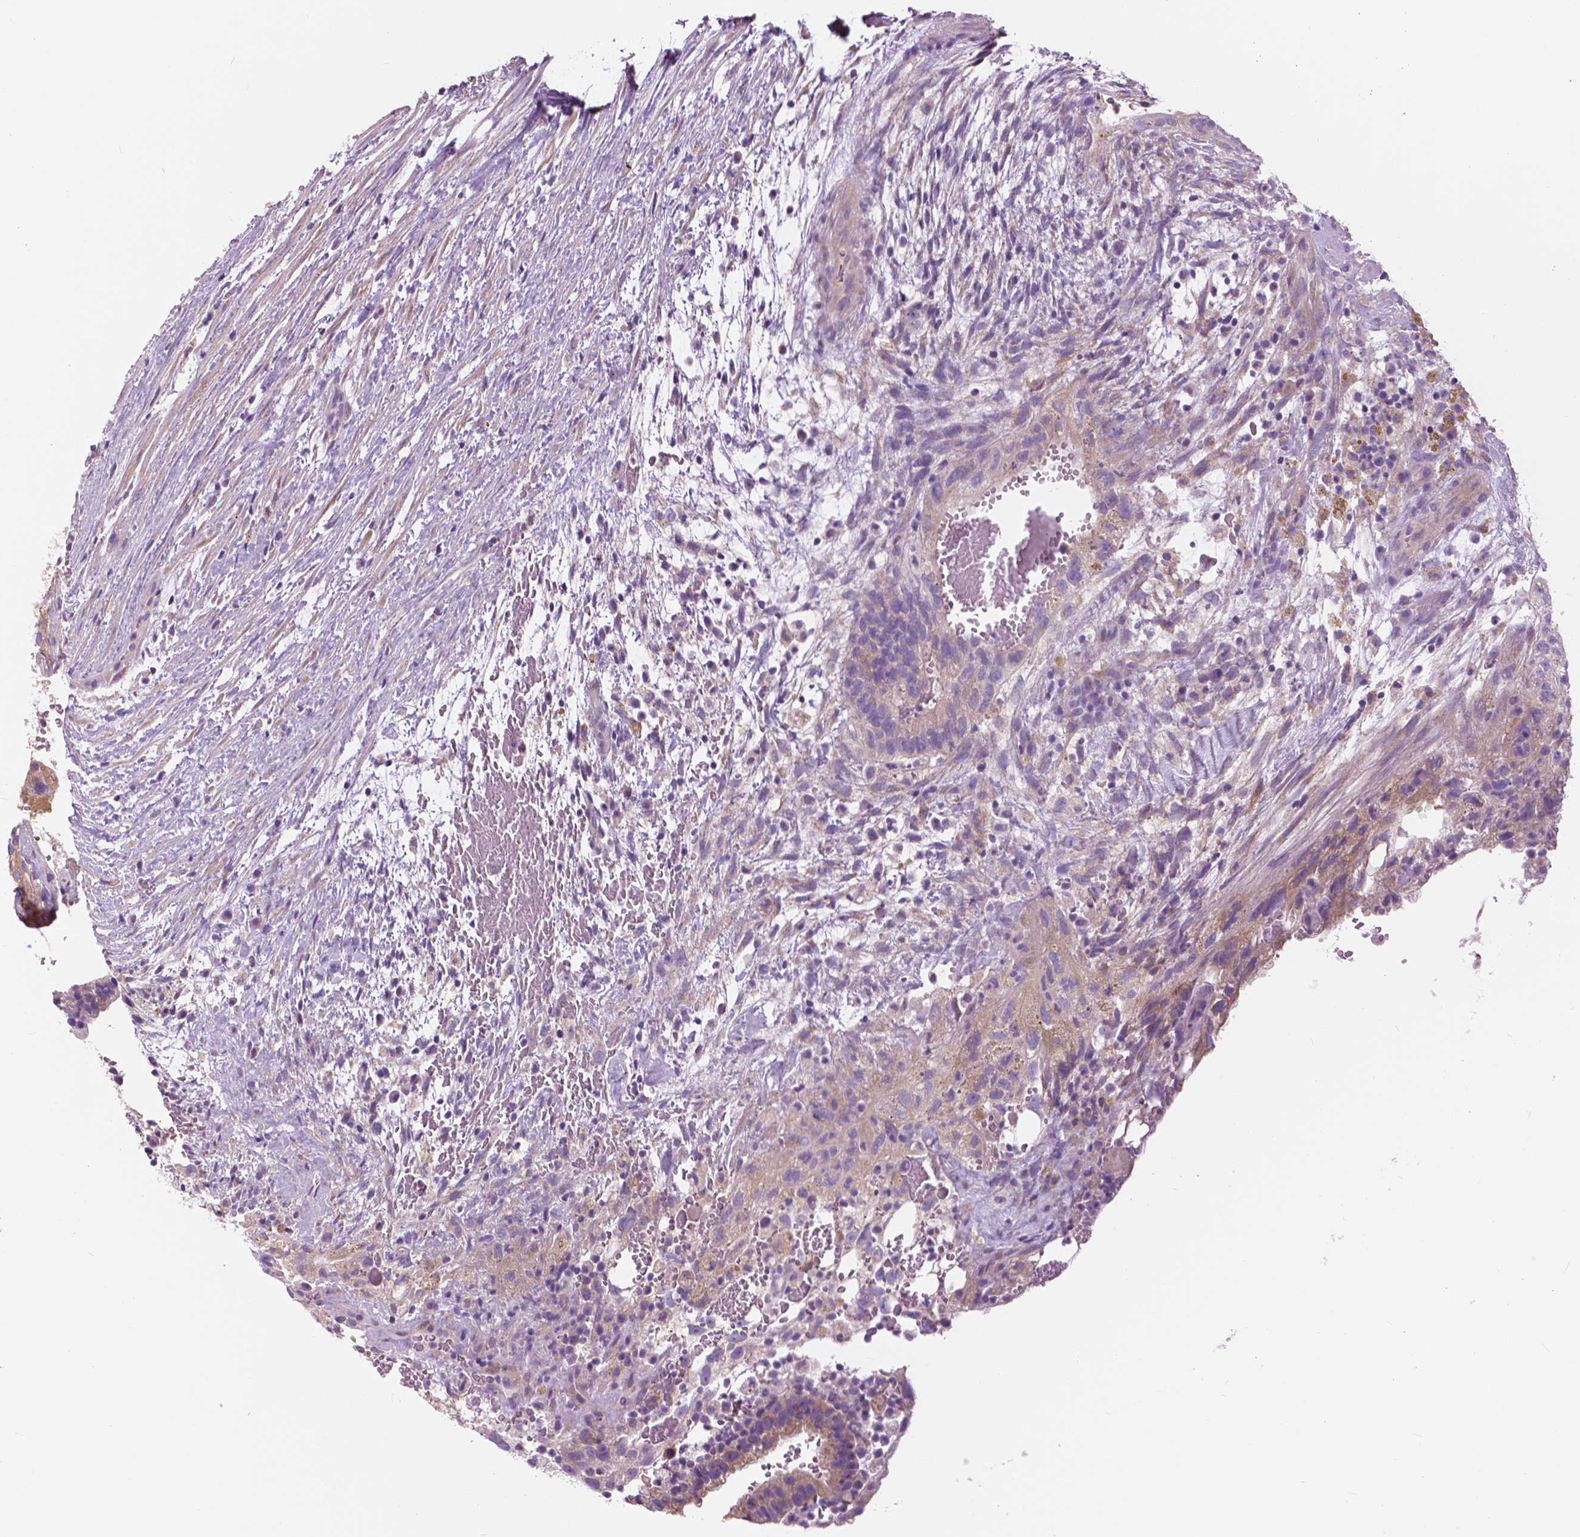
{"staining": {"intensity": "weak", "quantity": "25%-75%", "location": "cytoplasmic/membranous"}, "tissue": "testis cancer", "cell_type": "Tumor cells", "image_type": "cancer", "snomed": [{"axis": "morphology", "description": "Normal tissue, NOS"}, {"axis": "morphology", "description": "Carcinoma, Embryonal, NOS"}, {"axis": "topography", "description": "Testis"}], "caption": "Testis embryonal carcinoma was stained to show a protein in brown. There is low levels of weak cytoplasmic/membranous positivity in about 25%-75% of tumor cells.", "gene": "SERPINI1", "patient": {"sex": "male", "age": 32}}